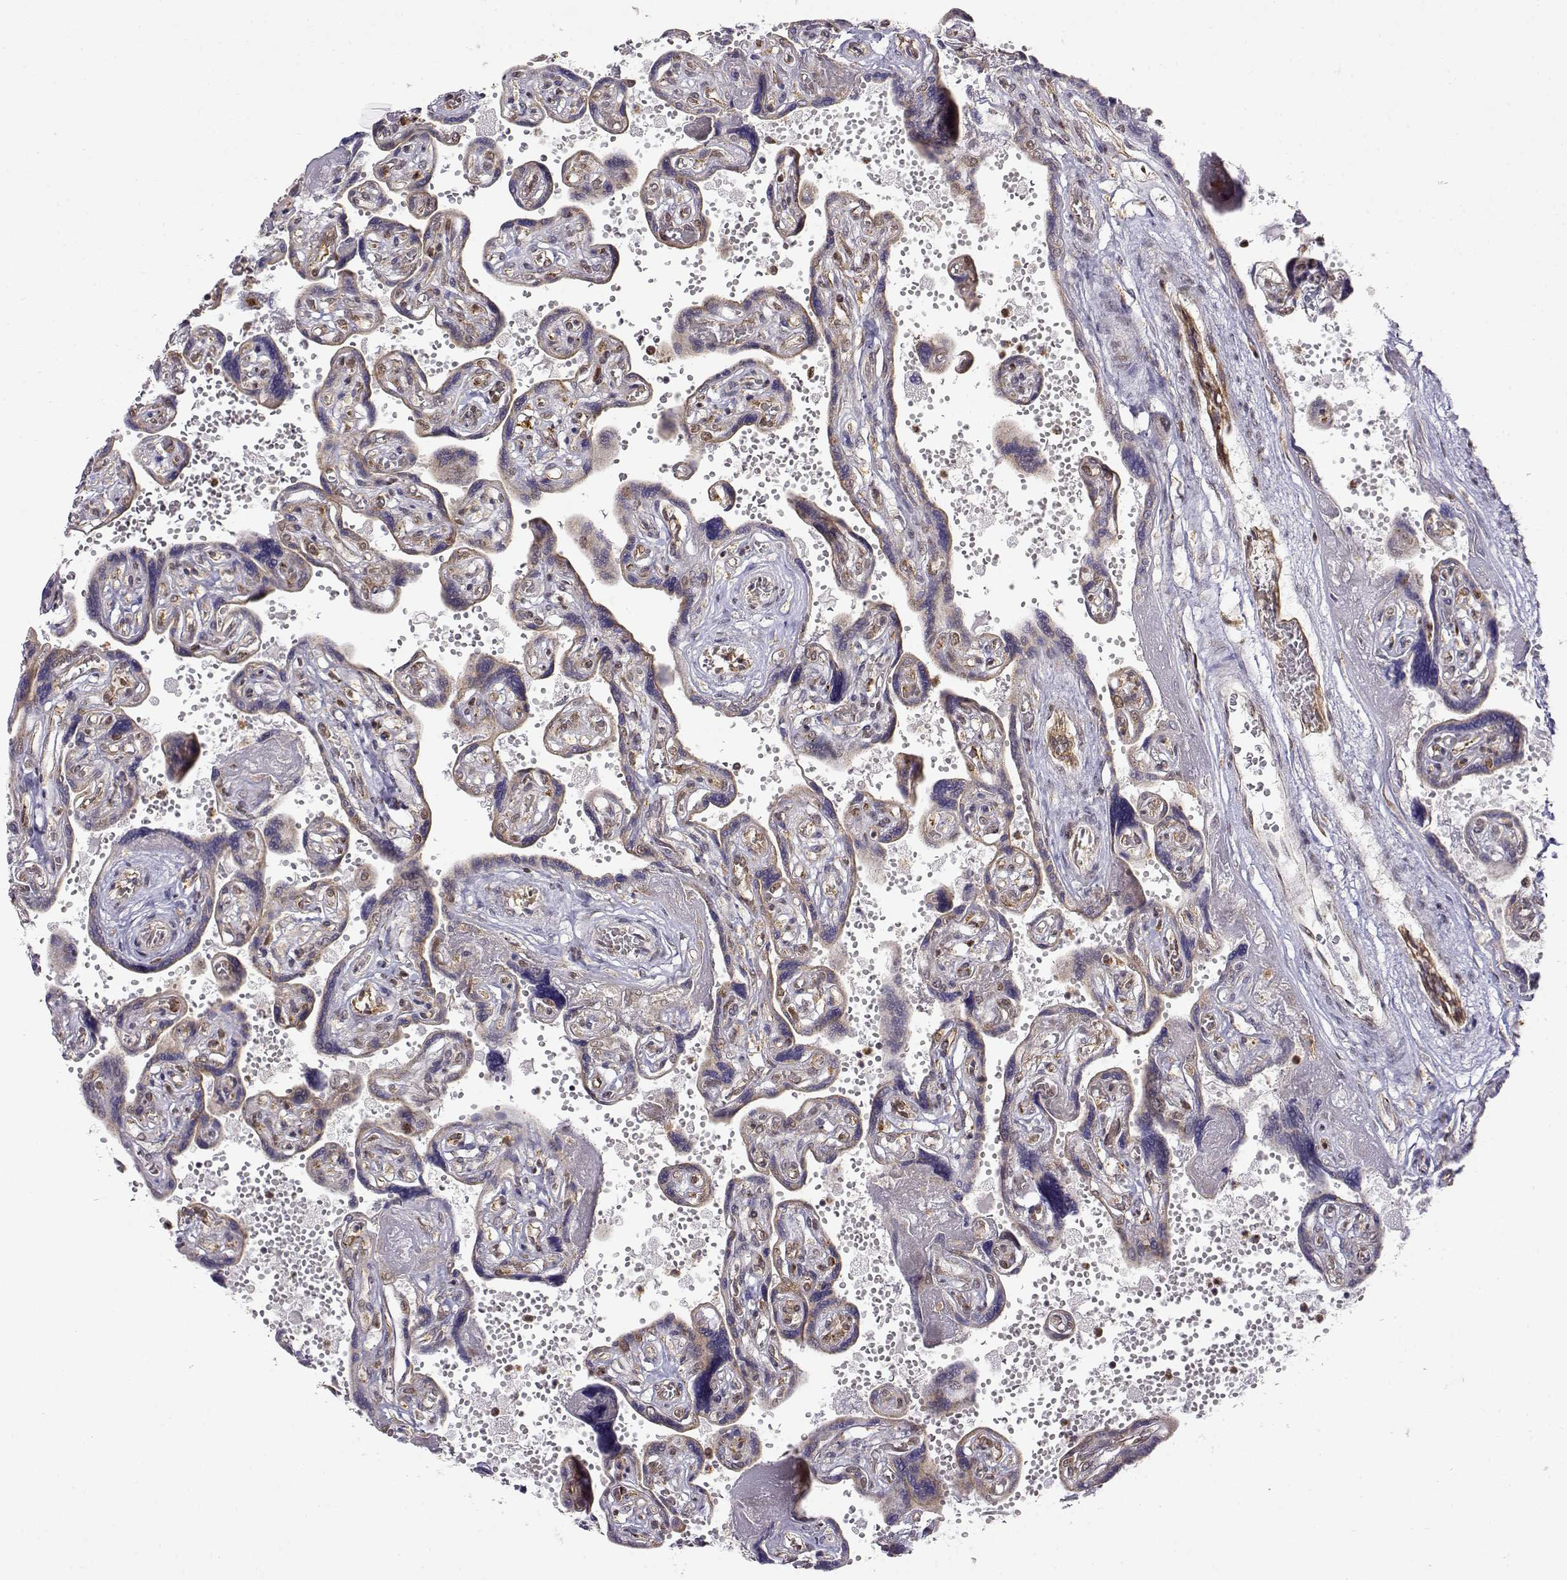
{"staining": {"intensity": "weak", "quantity": ">75%", "location": "cytoplasmic/membranous,nuclear"}, "tissue": "placenta", "cell_type": "Decidual cells", "image_type": "normal", "snomed": [{"axis": "morphology", "description": "Normal tissue, NOS"}, {"axis": "topography", "description": "Placenta"}], "caption": "Human placenta stained for a protein (brown) demonstrates weak cytoplasmic/membranous,nuclear positive staining in approximately >75% of decidual cells.", "gene": "RNF13", "patient": {"sex": "female", "age": 32}}